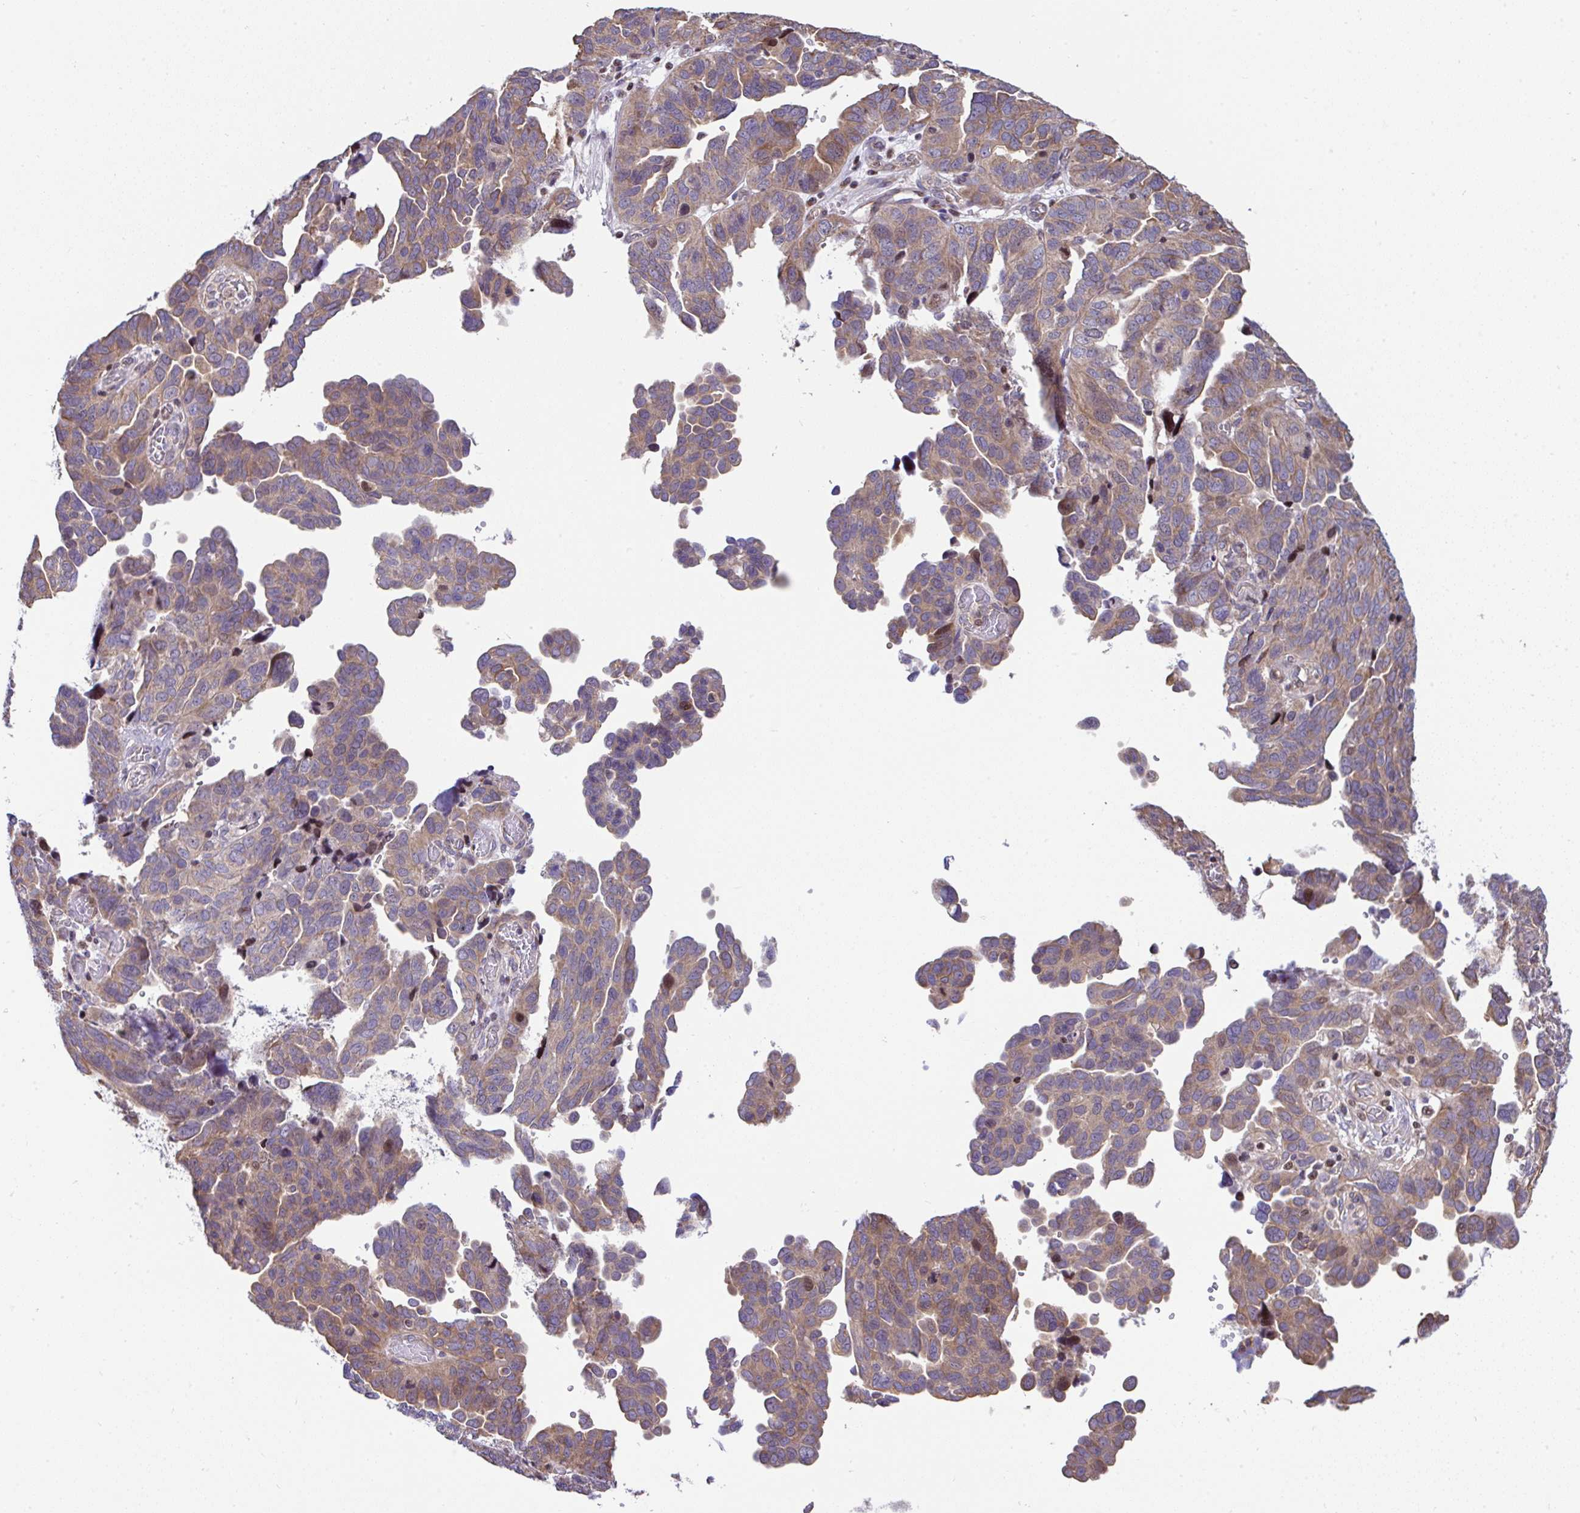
{"staining": {"intensity": "moderate", "quantity": "25%-75%", "location": "cytoplasmic/membranous"}, "tissue": "ovarian cancer", "cell_type": "Tumor cells", "image_type": "cancer", "snomed": [{"axis": "morphology", "description": "Cystadenocarcinoma, serous, NOS"}, {"axis": "topography", "description": "Ovary"}], "caption": "Immunohistochemical staining of human ovarian cancer reveals moderate cytoplasmic/membranous protein expression in approximately 25%-75% of tumor cells.", "gene": "FIGNL1", "patient": {"sex": "female", "age": 64}}